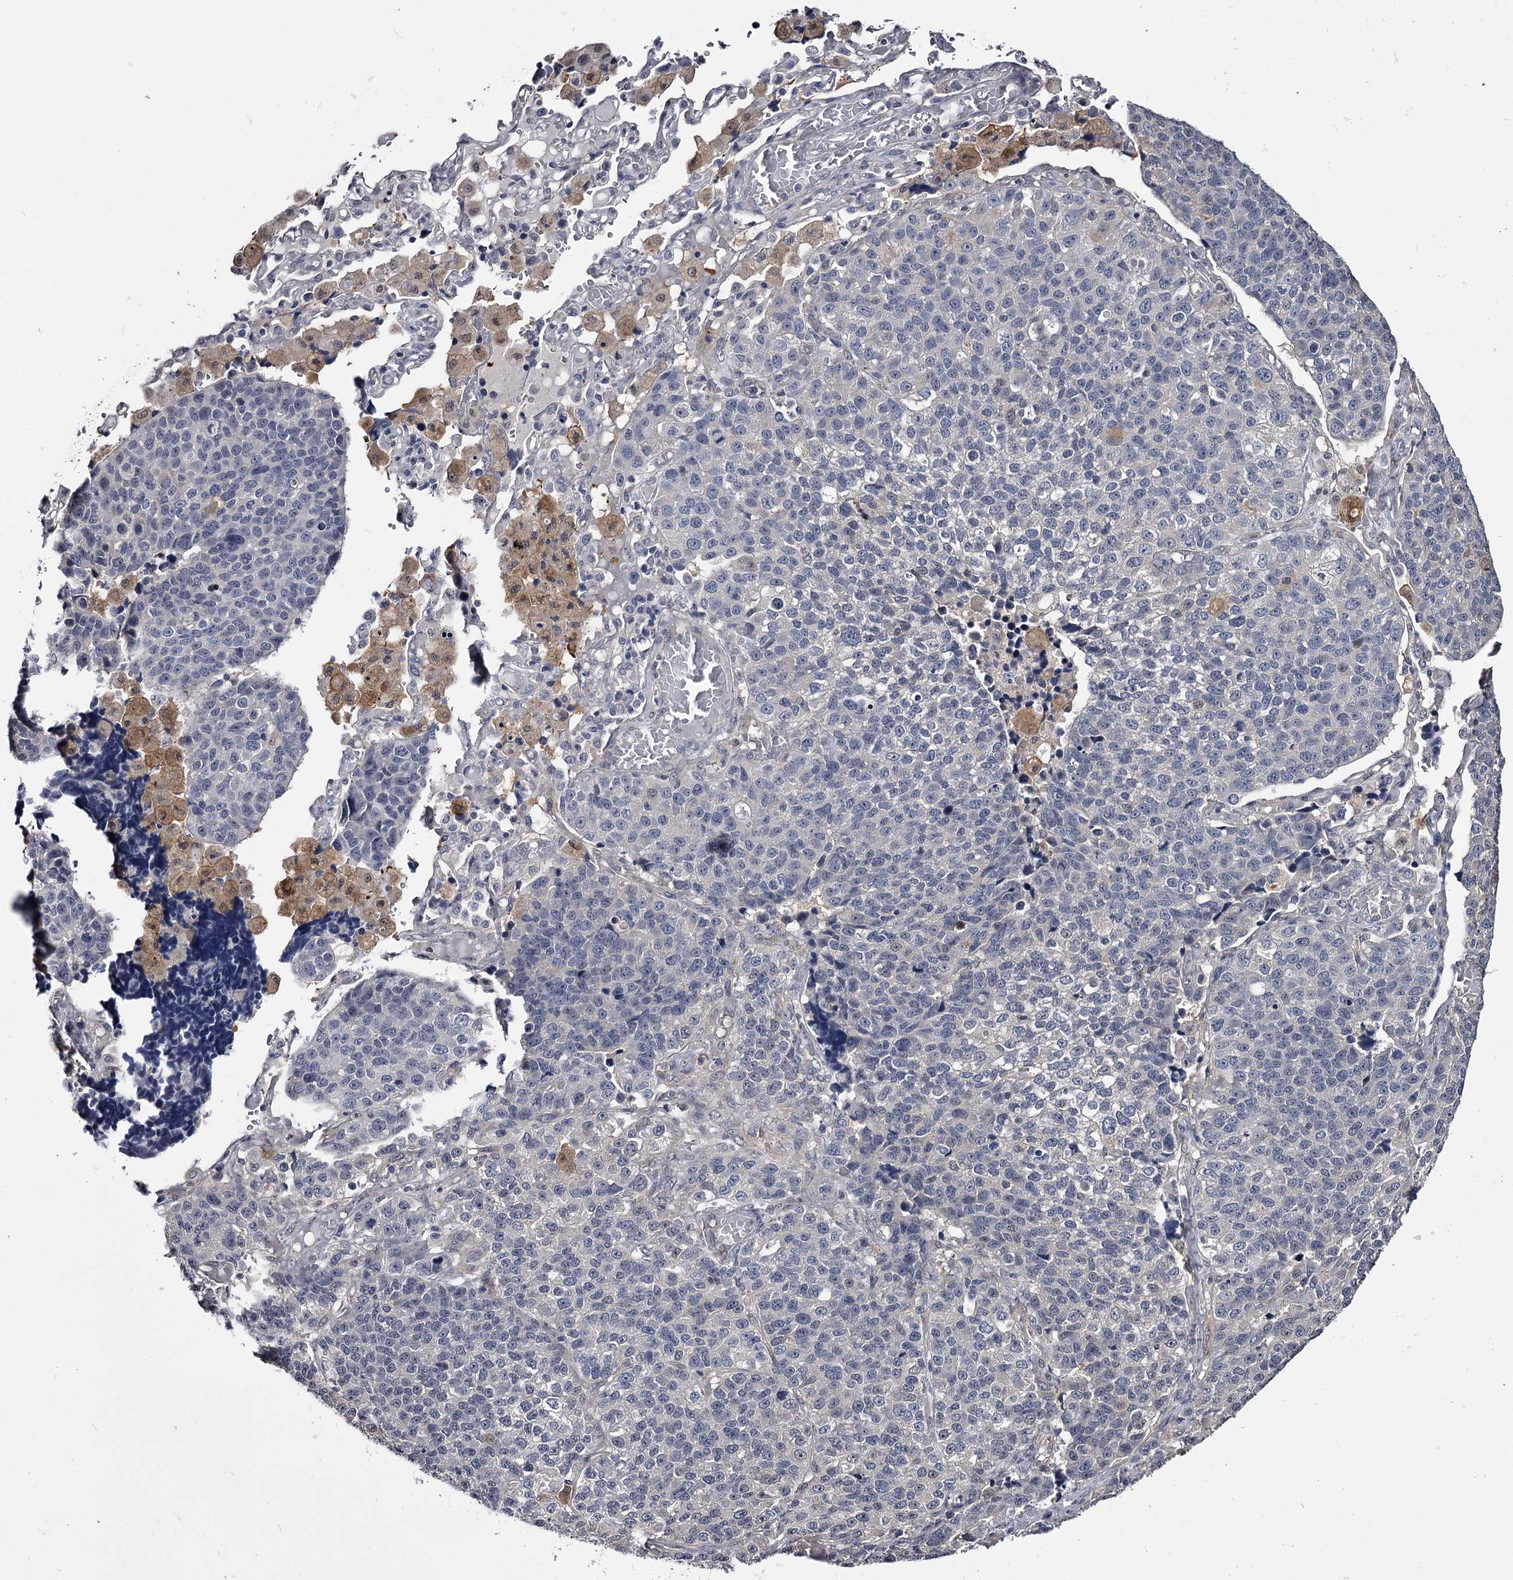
{"staining": {"intensity": "negative", "quantity": "none", "location": "none"}, "tissue": "lung cancer", "cell_type": "Tumor cells", "image_type": "cancer", "snomed": [{"axis": "morphology", "description": "Adenocarcinoma, NOS"}, {"axis": "topography", "description": "Lung"}], "caption": "This is a photomicrograph of IHC staining of lung adenocarcinoma, which shows no staining in tumor cells.", "gene": "GSTO1", "patient": {"sex": "male", "age": 49}}